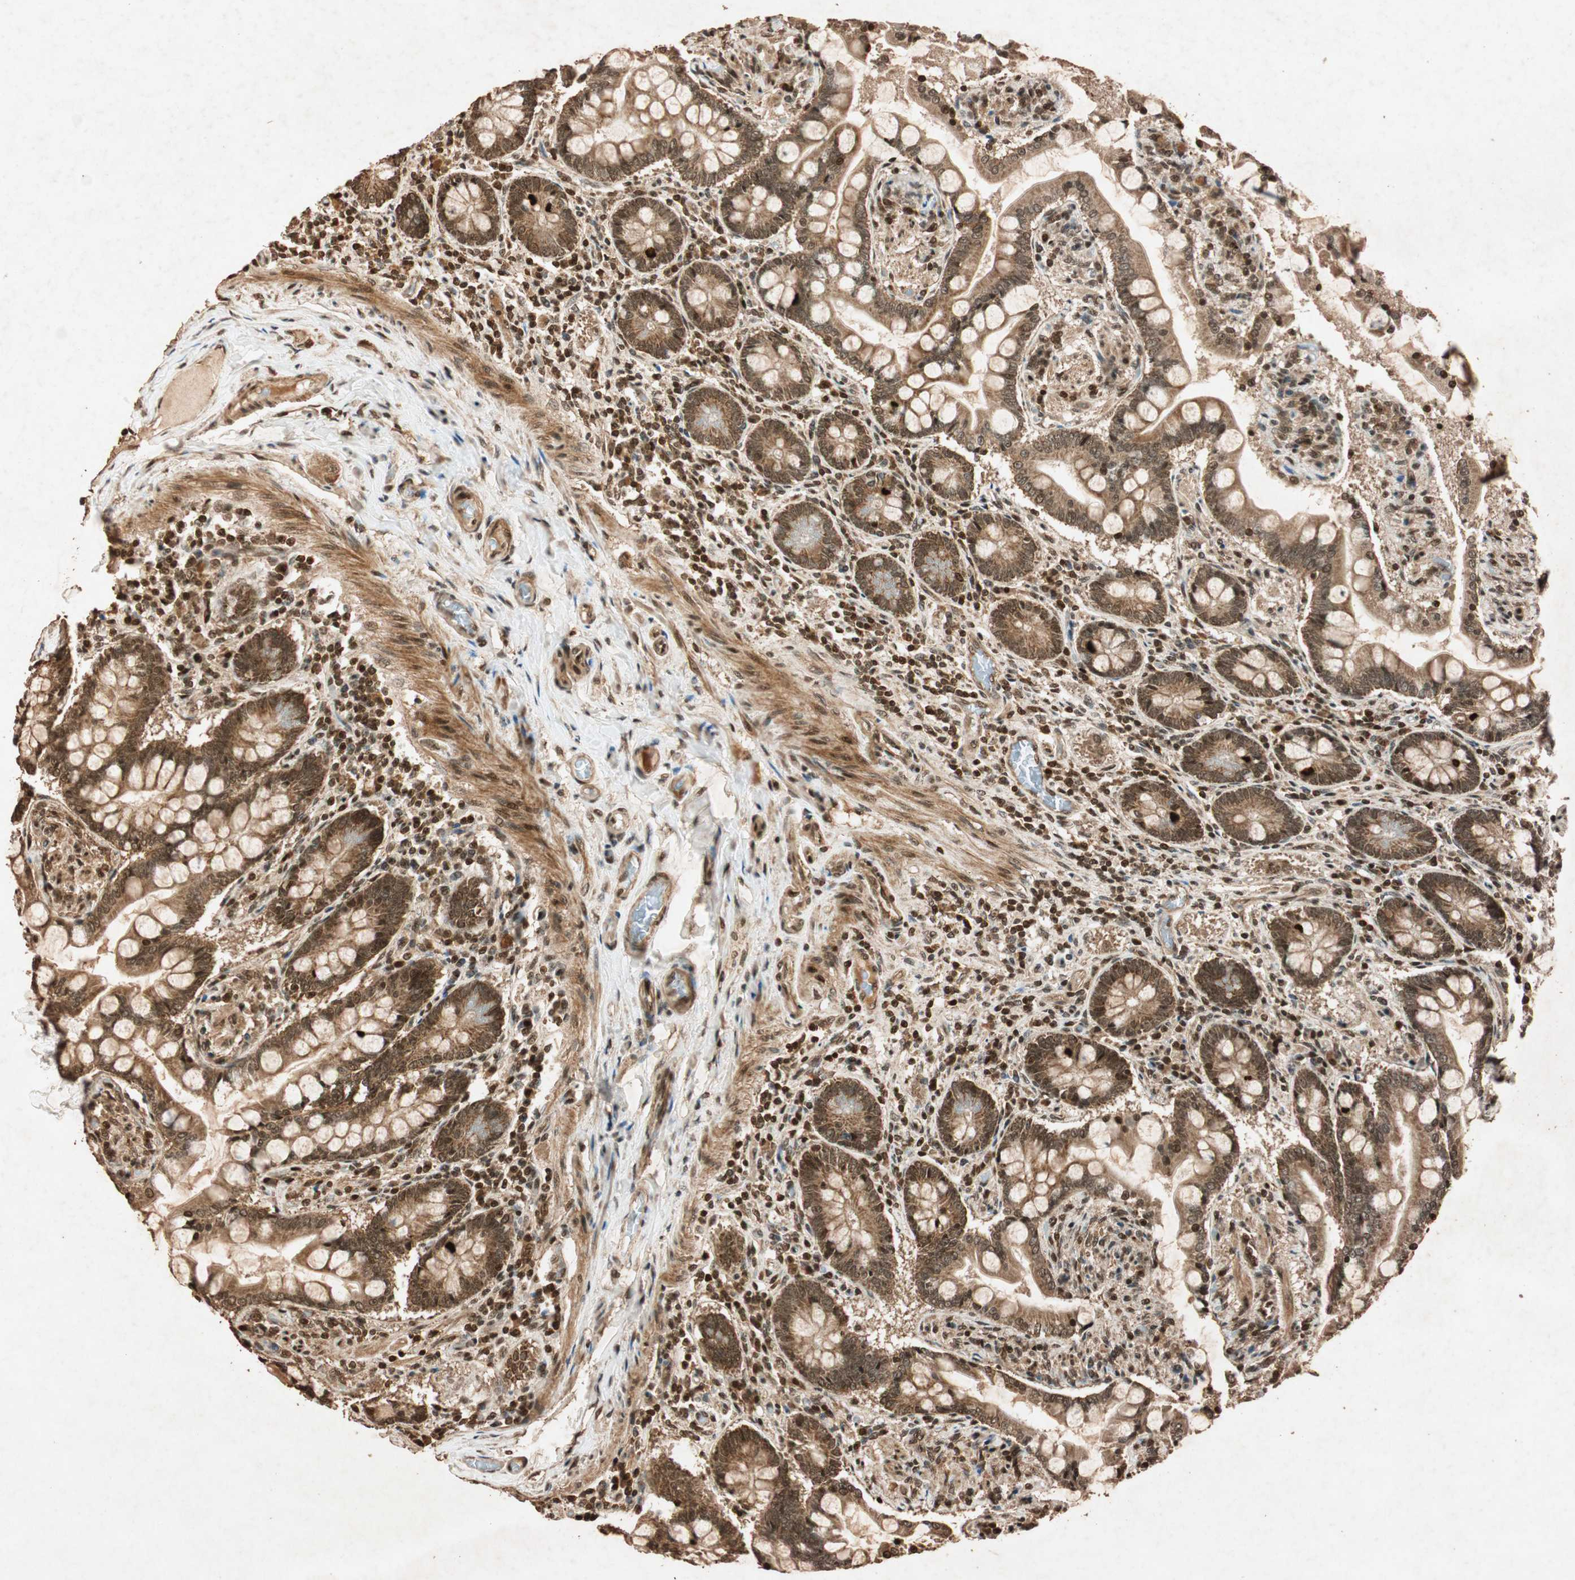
{"staining": {"intensity": "strong", "quantity": ">75%", "location": "cytoplasmic/membranous,nuclear"}, "tissue": "small intestine", "cell_type": "Glandular cells", "image_type": "normal", "snomed": [{"axis": "morphology", "description": "Normal tissue, NOS"}, {"axis": "topography", "description": "Small intestine"}], "caption": "Brown immunohistochemical staining in benign human small intestine displays strong cytoplasmic/membranous,nuclear staining in about >75% of glandular cells.", "gene": "ALKBH5", "patient": {"sex": "male", "age": 41}}